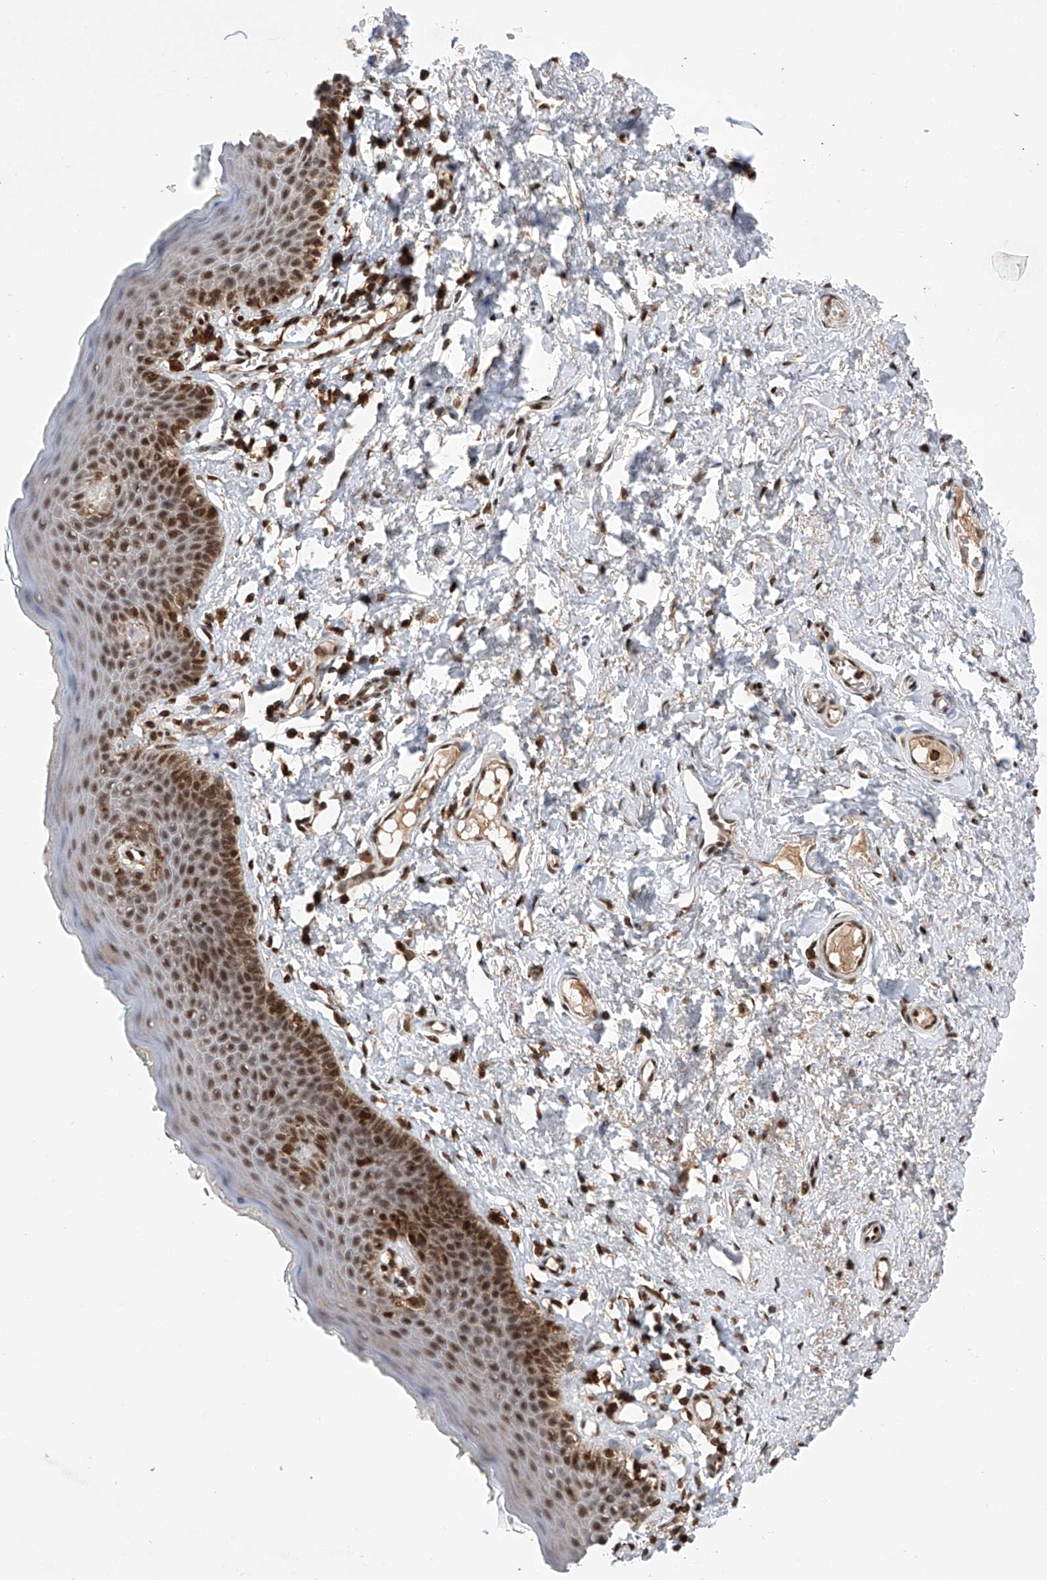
{"staining": {"intensity": "moderate", "quantity": ">75%", "location": "cytoplasmic/membranous,nuclear"}, "tissue": "skin", "cell_type": "Epidermal cells", "image_type": "normal", "snomed": [{"axis": "morphology", "description": "Normal tissue, NOS"}, {"axis": "topography", "description": "Vulva"}], "caption": "Epidermal cells exhibit medium levels of moderate cytoplasmic/membranous,nuclear positivity in about >75% of cells in normal skin.", "gene": "ZNF280D", "patient": {"sex": "female", "age": 66}}